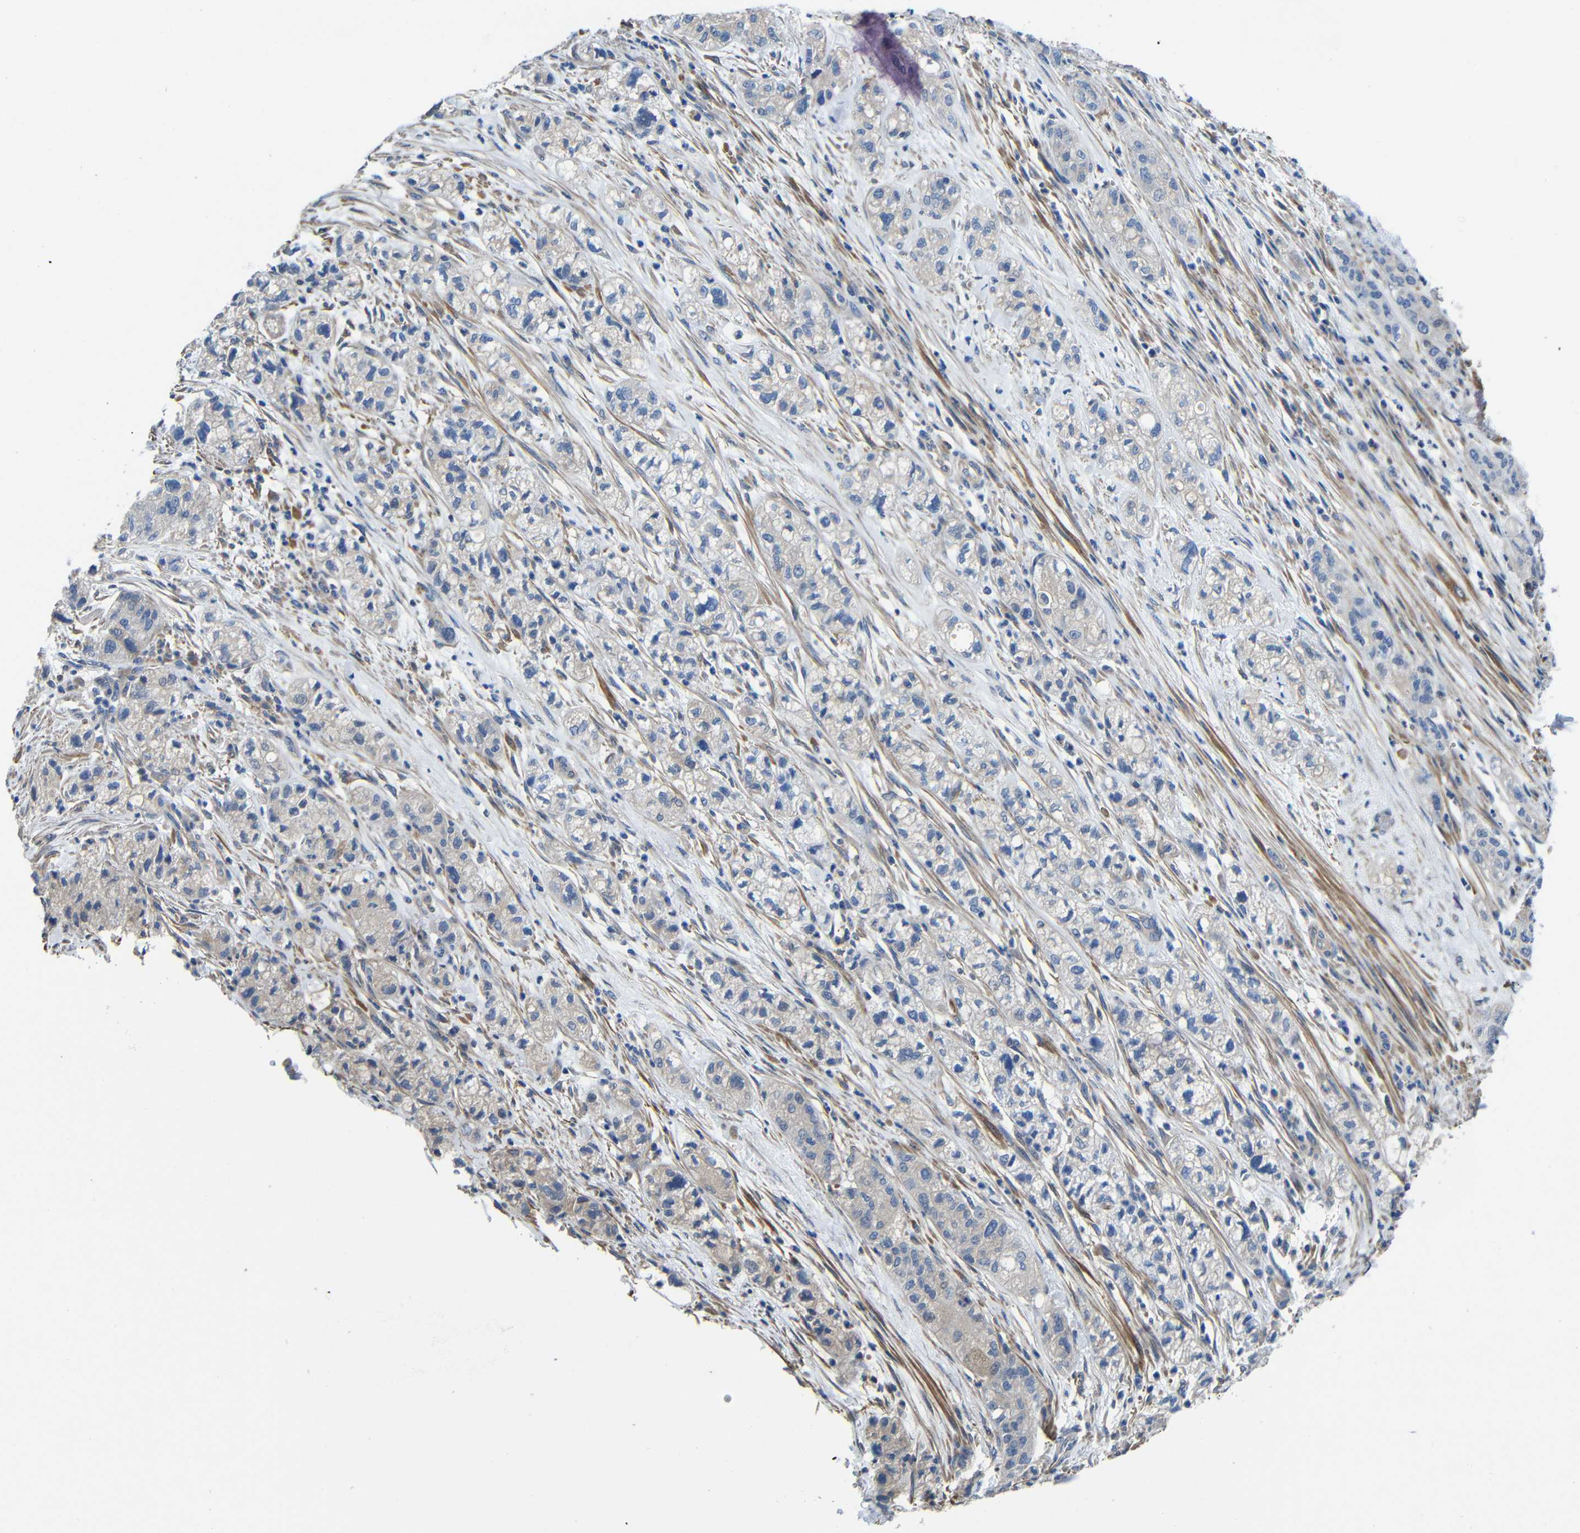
{"staining": {"intensity": "weak", "quantity": "<25%", "location": "cytoplasmic/membranous"}, "tissue": "pancreatic cancer", "cell_type": "Tumor cells", "image_type": "cancer", "snomed": [{"axis": "morphology", "description": "Adenocarcinoma, NOS"}, {"axis": "topography", "description": "Pancreas"}], "caption": "Protein analysis of pancreatic cancer (adenocarcinoma) demonstrates no significant expression in tumor cells.", "gene": "GDI1", "patient": {"sex": "female", "age": 78}}